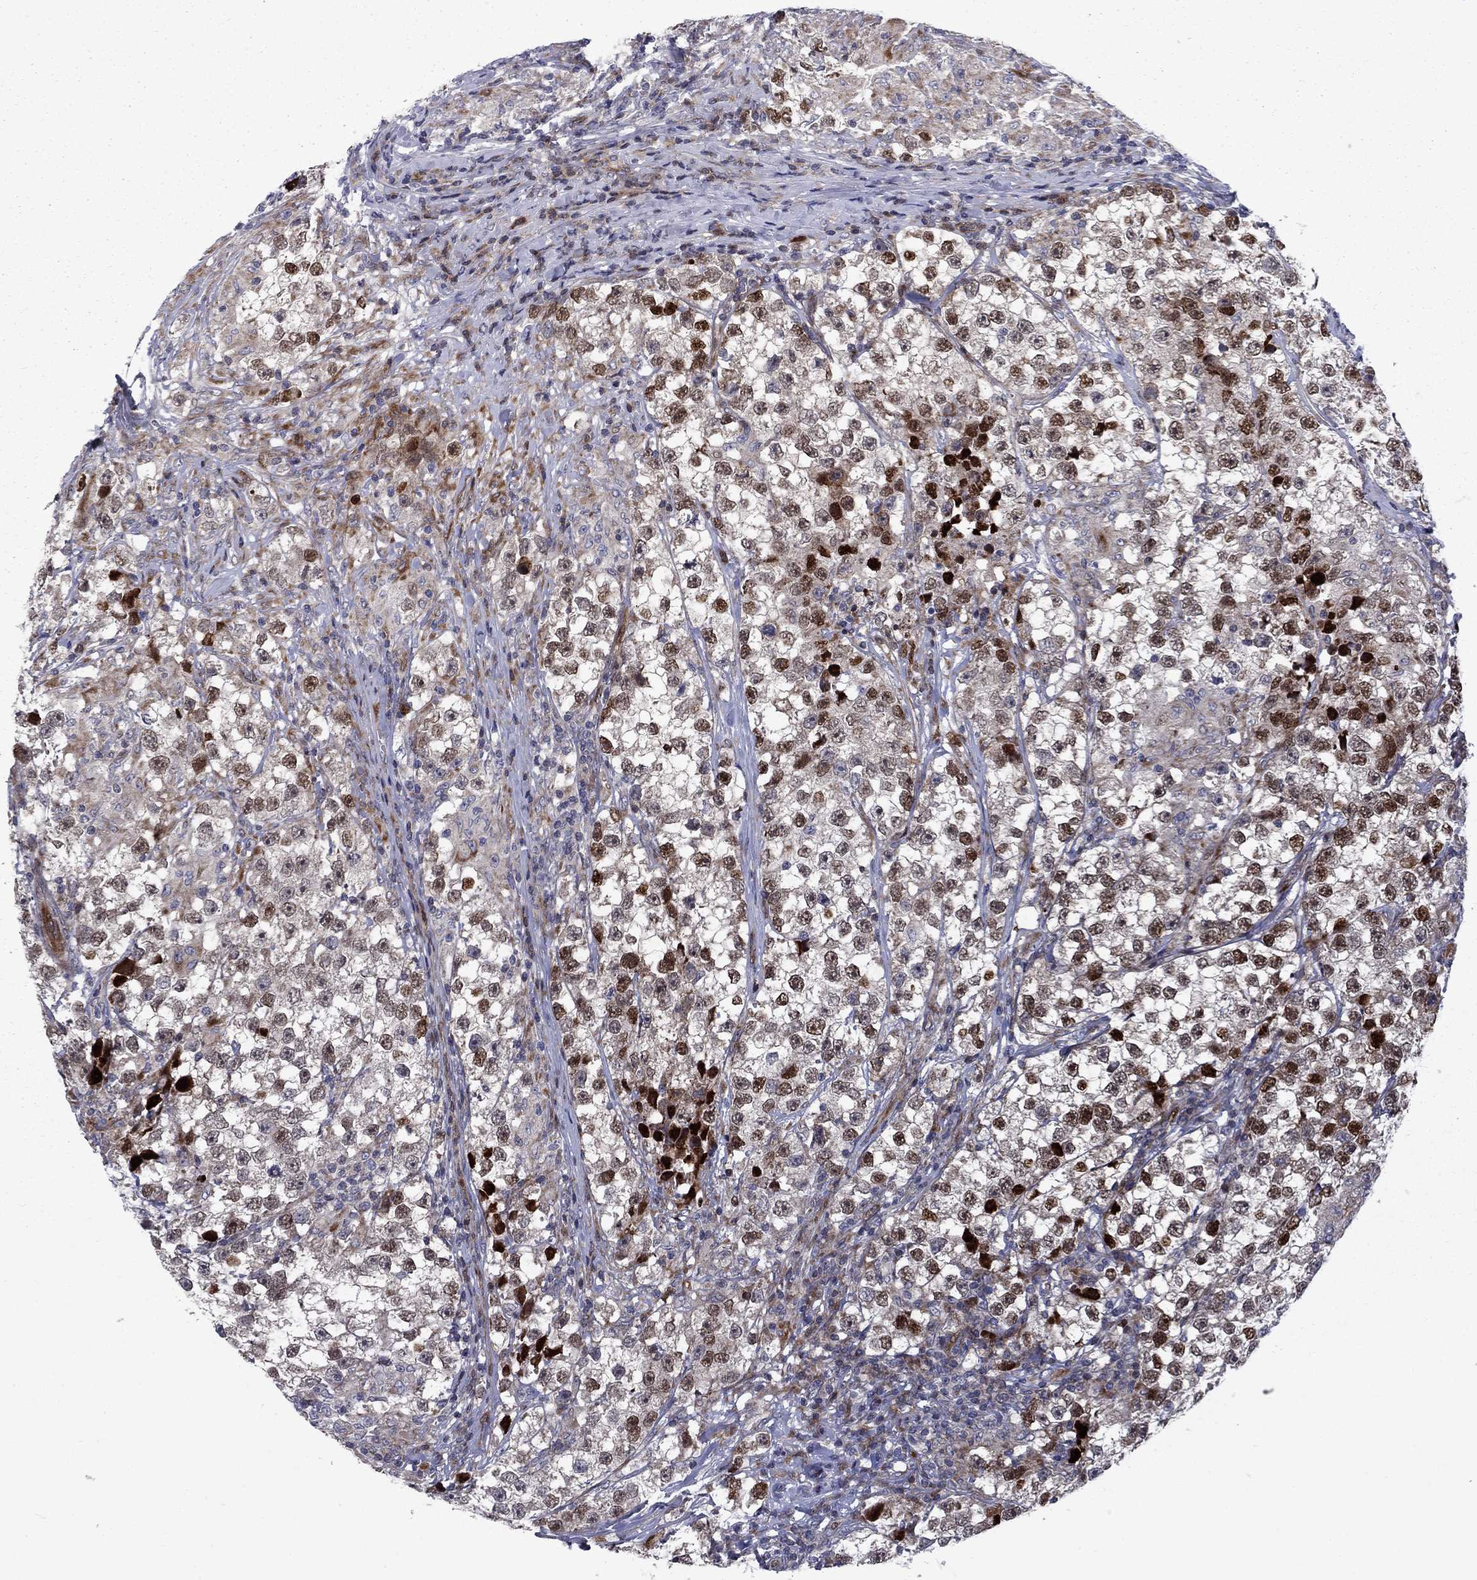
{"staining": {"intensity": "strong", "quantity": "<25%", "location": "nuclear"}, "tissue": "testis cancer", "cell_type": "Tumor cells", "image_type": "cancer", "snomed": [{"axis": "morphology", "description": "Seminoma, NOS"}, {"axis": "topography", "description": "Testis"}], "caption": "Seminoma (testis) stained with a protein marker demonstrates strong staining in tumor cells.", "gene": "MIOS", "patient": {"sex": "male", "age": 46}}